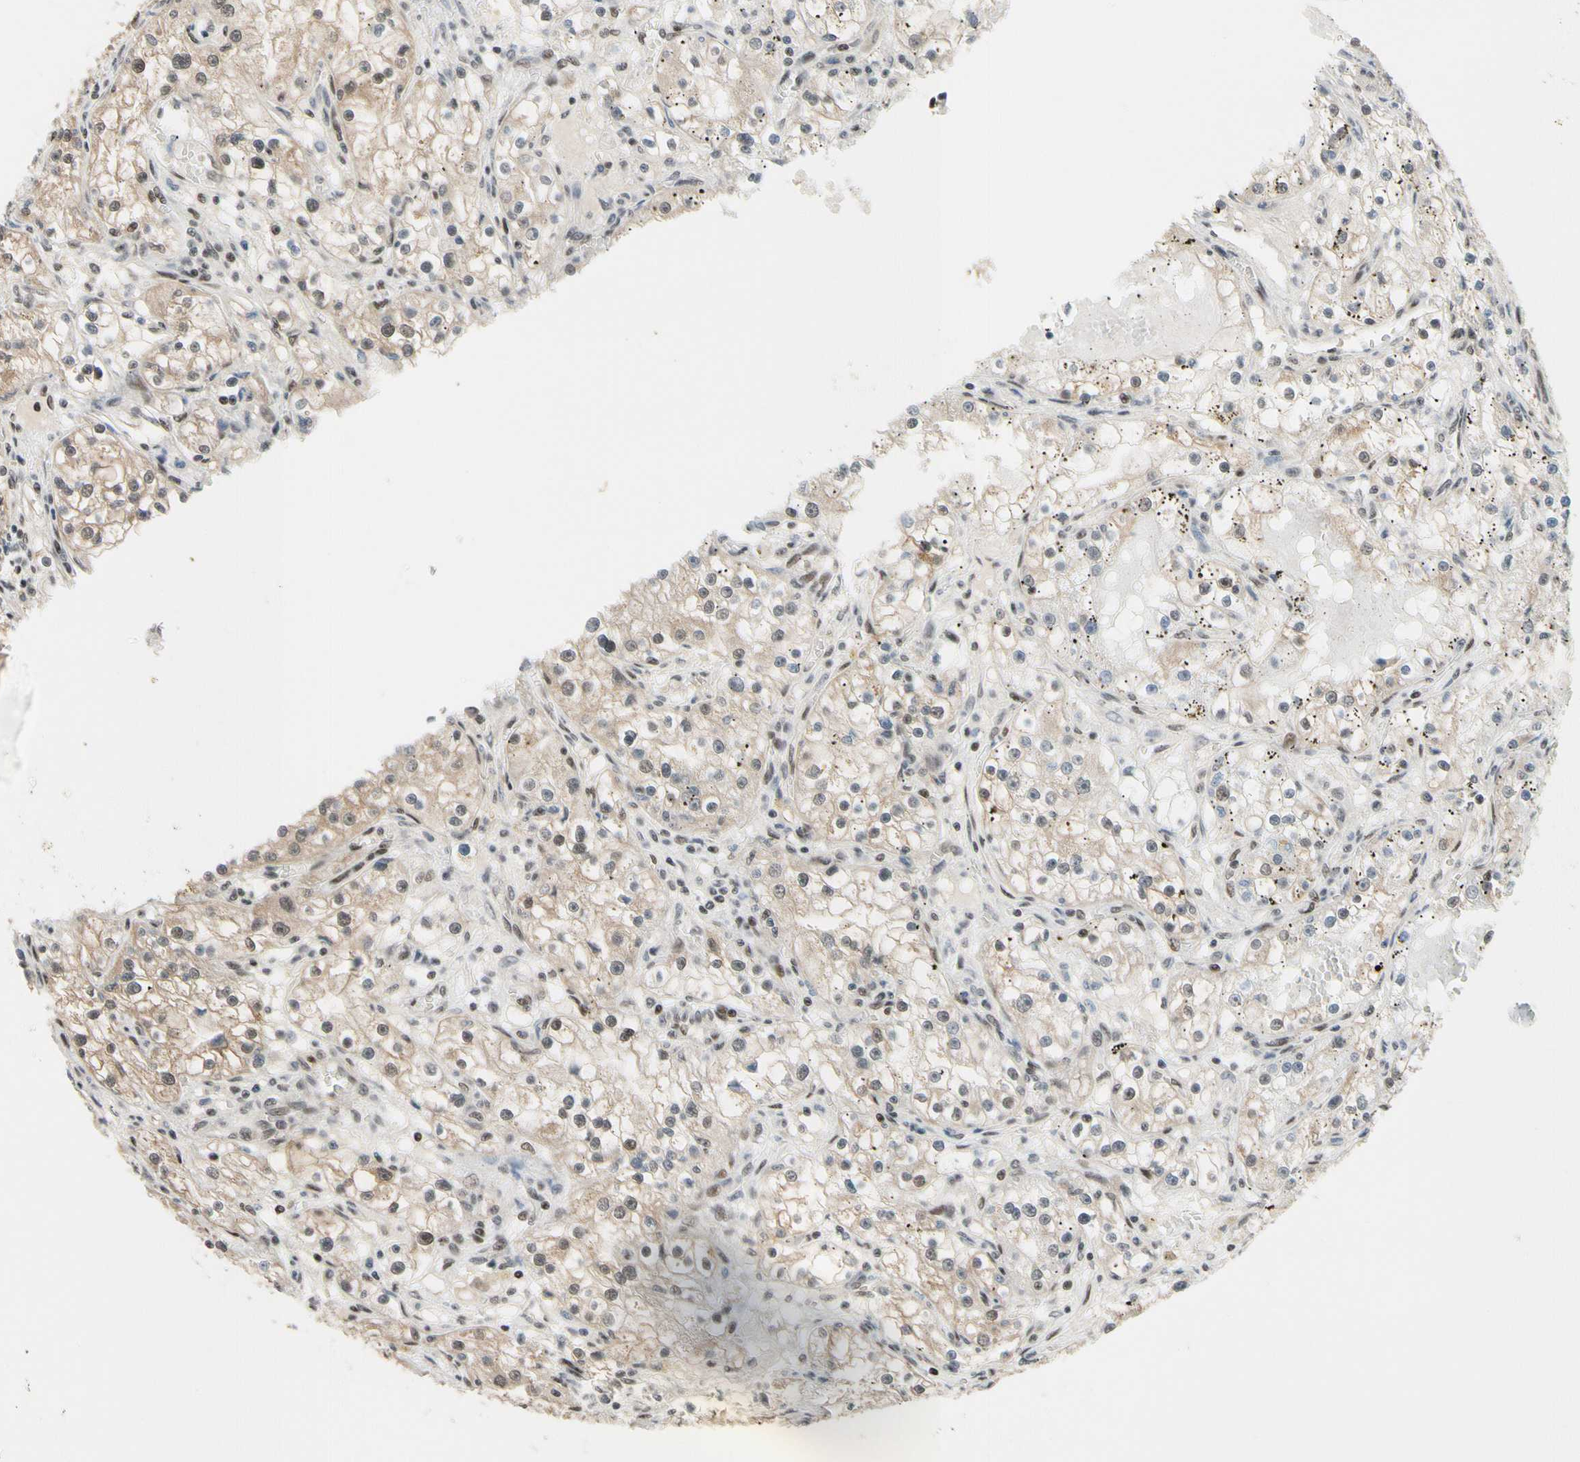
{"staining": {"intensity": "weak", "quantity": "25%-75%", "location": "cytoplasmic/membranous,nuclear"}, "tissue": "renal cancer", "cell_type": "Tumor cells", "image_type": "cancer", "snomed": [{"axis": "morphology", "description": "Adenocarcinoma, NOS"}, {"axis": "topography", "description": "Kidney"}], "caption": "A brown stain labels weak cytoplasmic/membranous and nuclear expression of a protein in adenocarcinoma (renal) tumor cells. (DAB IHC with brightfield microscopy, high magnification).", "gene": "TAF4", "patient": {"sex": "male", "age": 56}}